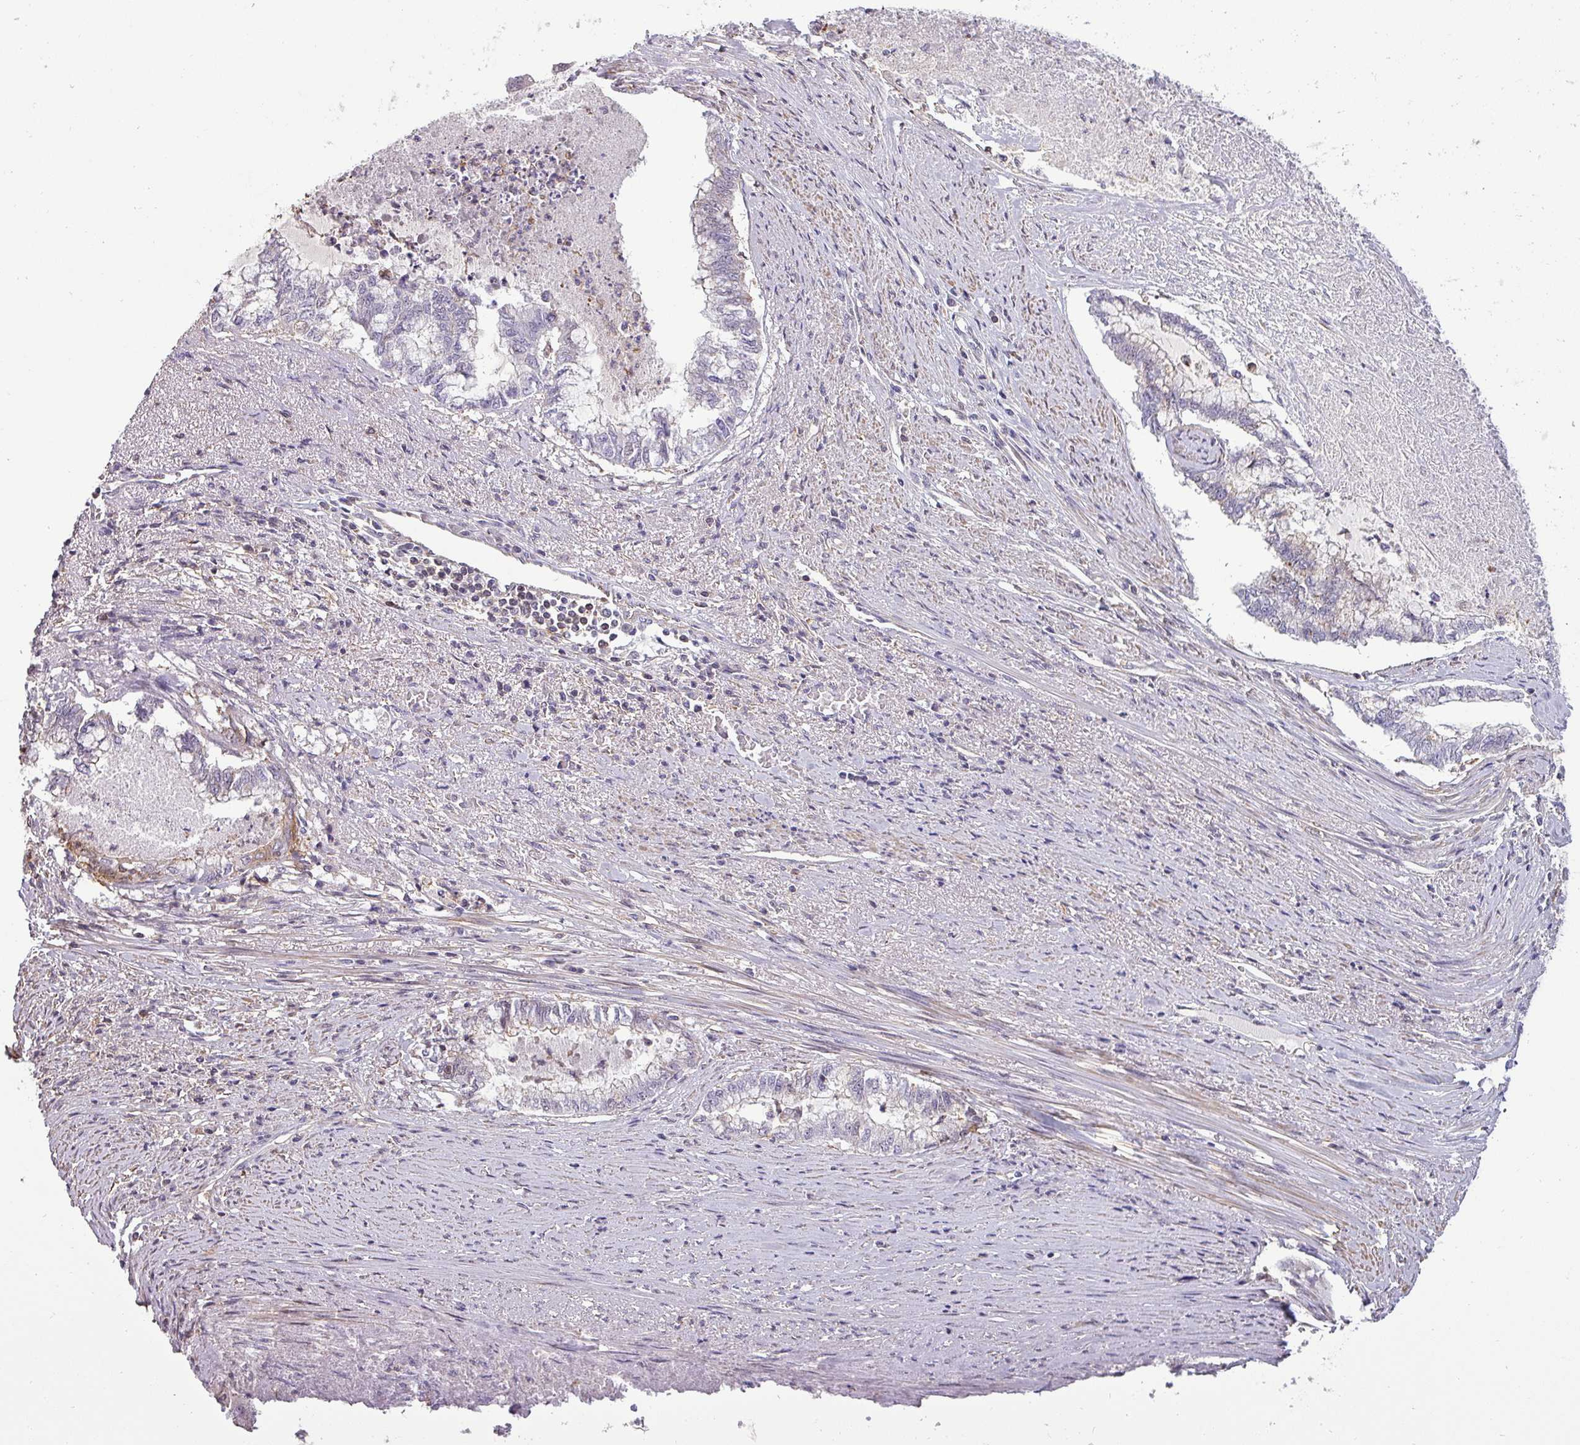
{"staining": {"intensity": "negative", "quantity": "none", "location": "none"}, "tissue": "endometrial cancer", "cell_type": "Tumor cells", "image_type": "cancer", "snomed": [{"axis": "morphology", "description": "Adenocarcinoma, NOS"}, {"axis": "topography", "description": "Endometrium"}], "caption": "DAB immunohistochemical staining of endometrial cancer displays no significant expression in tumor cells. (Stains: DAB IHC with hematoxylin counter stain, Microscopy: brightfield microscopy at high magnification).", "gene": "ZNF835", "patient": {"sex": "female", "age": 79}}